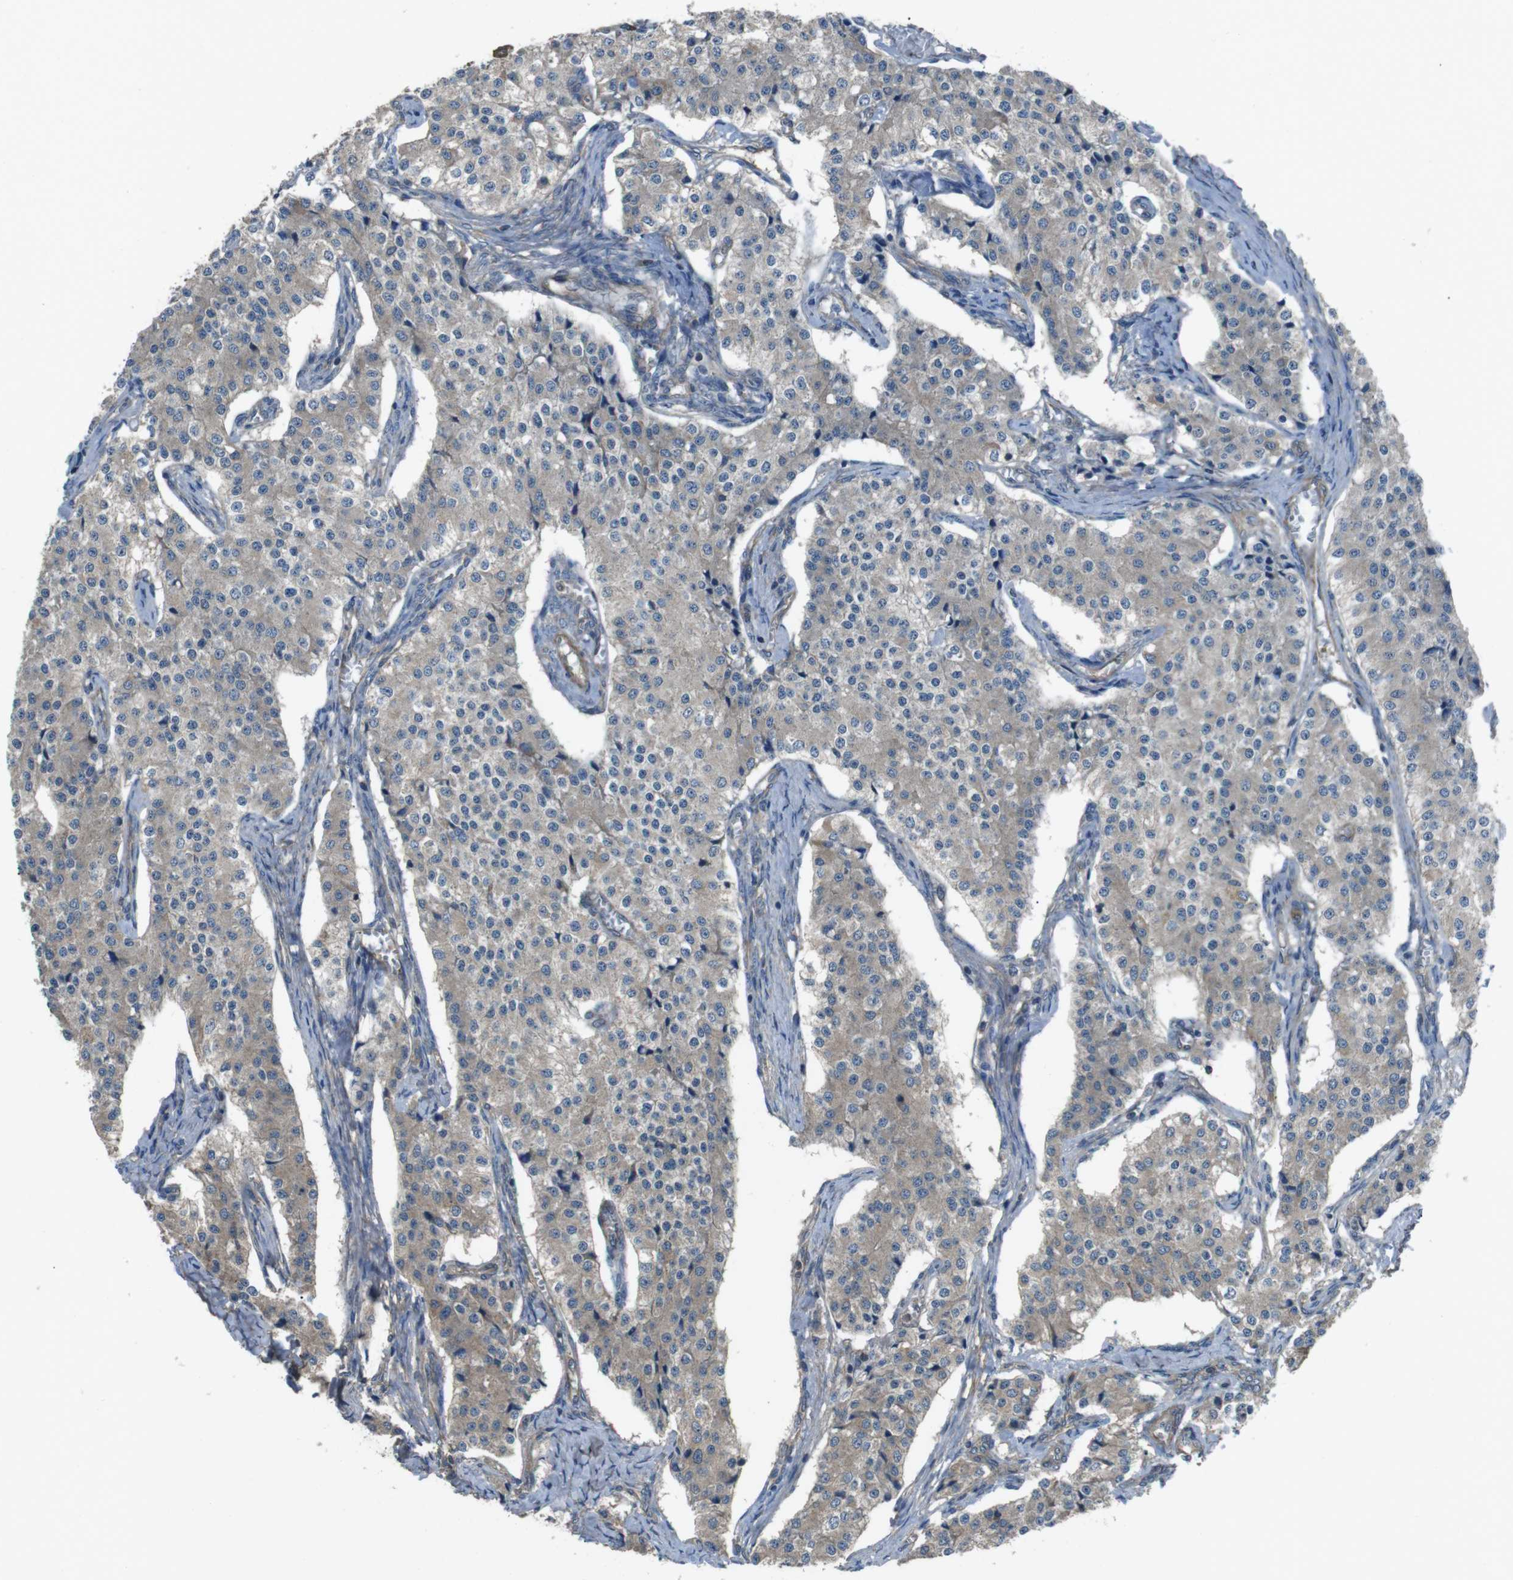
{"staining": {"intensity": "weak", "quantity": "25%-75%", "location": "cytoplasmic/membranous"}, "tissue": "carcinoid", "cell_type": "Tumor cells", "image_type": "cancer", "snomed": [{"axis": "morphology", "description": "Carcinoid, malignant, NOS"}, {"axis": "topography", "description": "Colon"}], "caption": "Approximately 25%-75% of tumor cells in human carcinoid exhibit weak cytoplasmic/membranous protein expression as visualized by brown immunohistochemical staining.", "gene": "FUT2", "patient": {"sex": "female", "age": 52}}